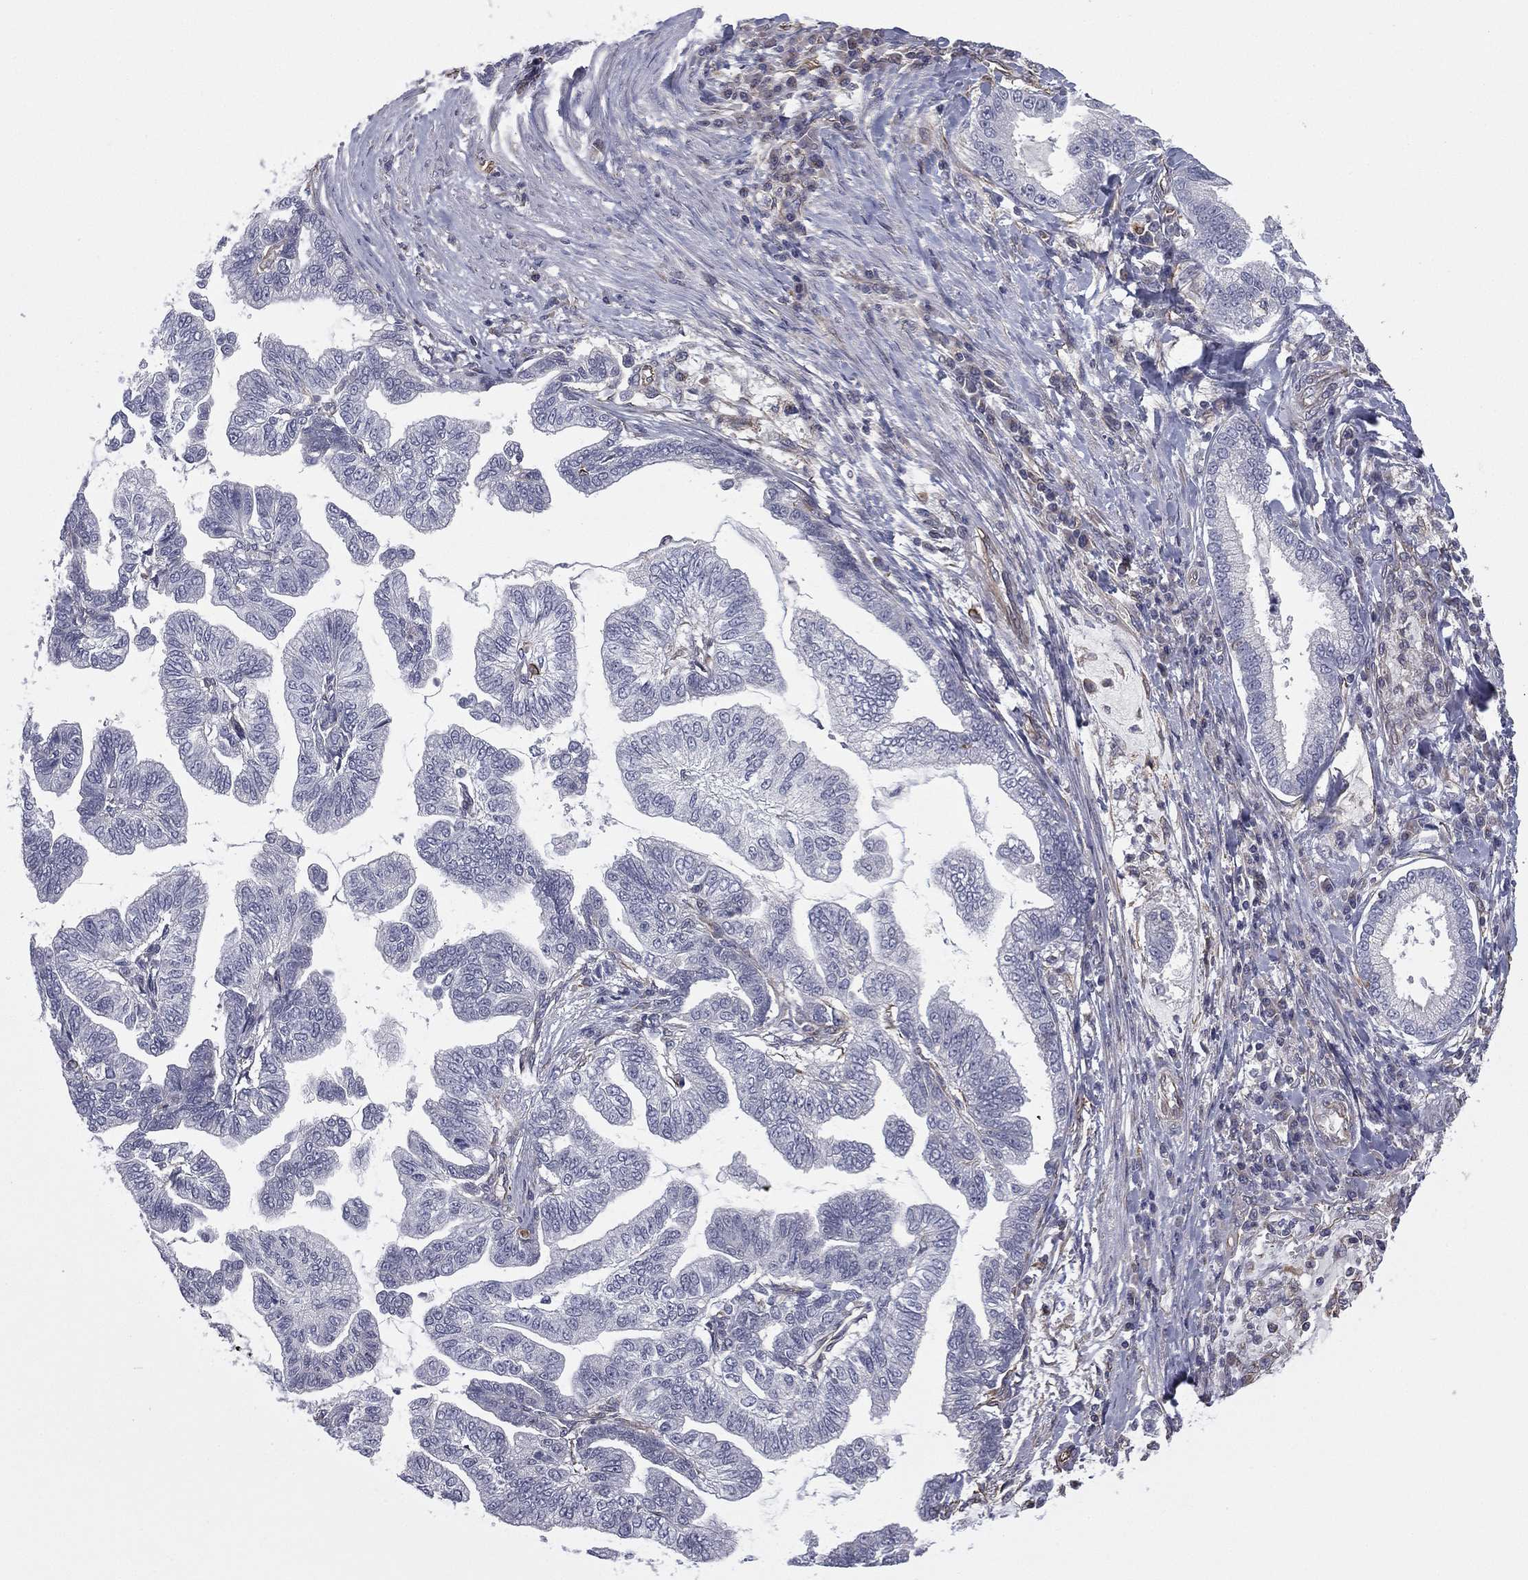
{"staining": {"intensity": "negative", "quantity": "none", "location": "none"}, "tissue": "stomach cancer", "cell_type": "Tumor cells", "image_type": "cancer", "snomed": [{"axis": "morphology", "description": "Adenocarcinoma, NOS"}, {"axis": "topography", "description": "Stomach"}], "caption": "The photomicrograph displays no significant positivity in tumor cells of stomach cancer.", "gene": "SCUBE1", "patient": {"sex": "male", "age": 83}}